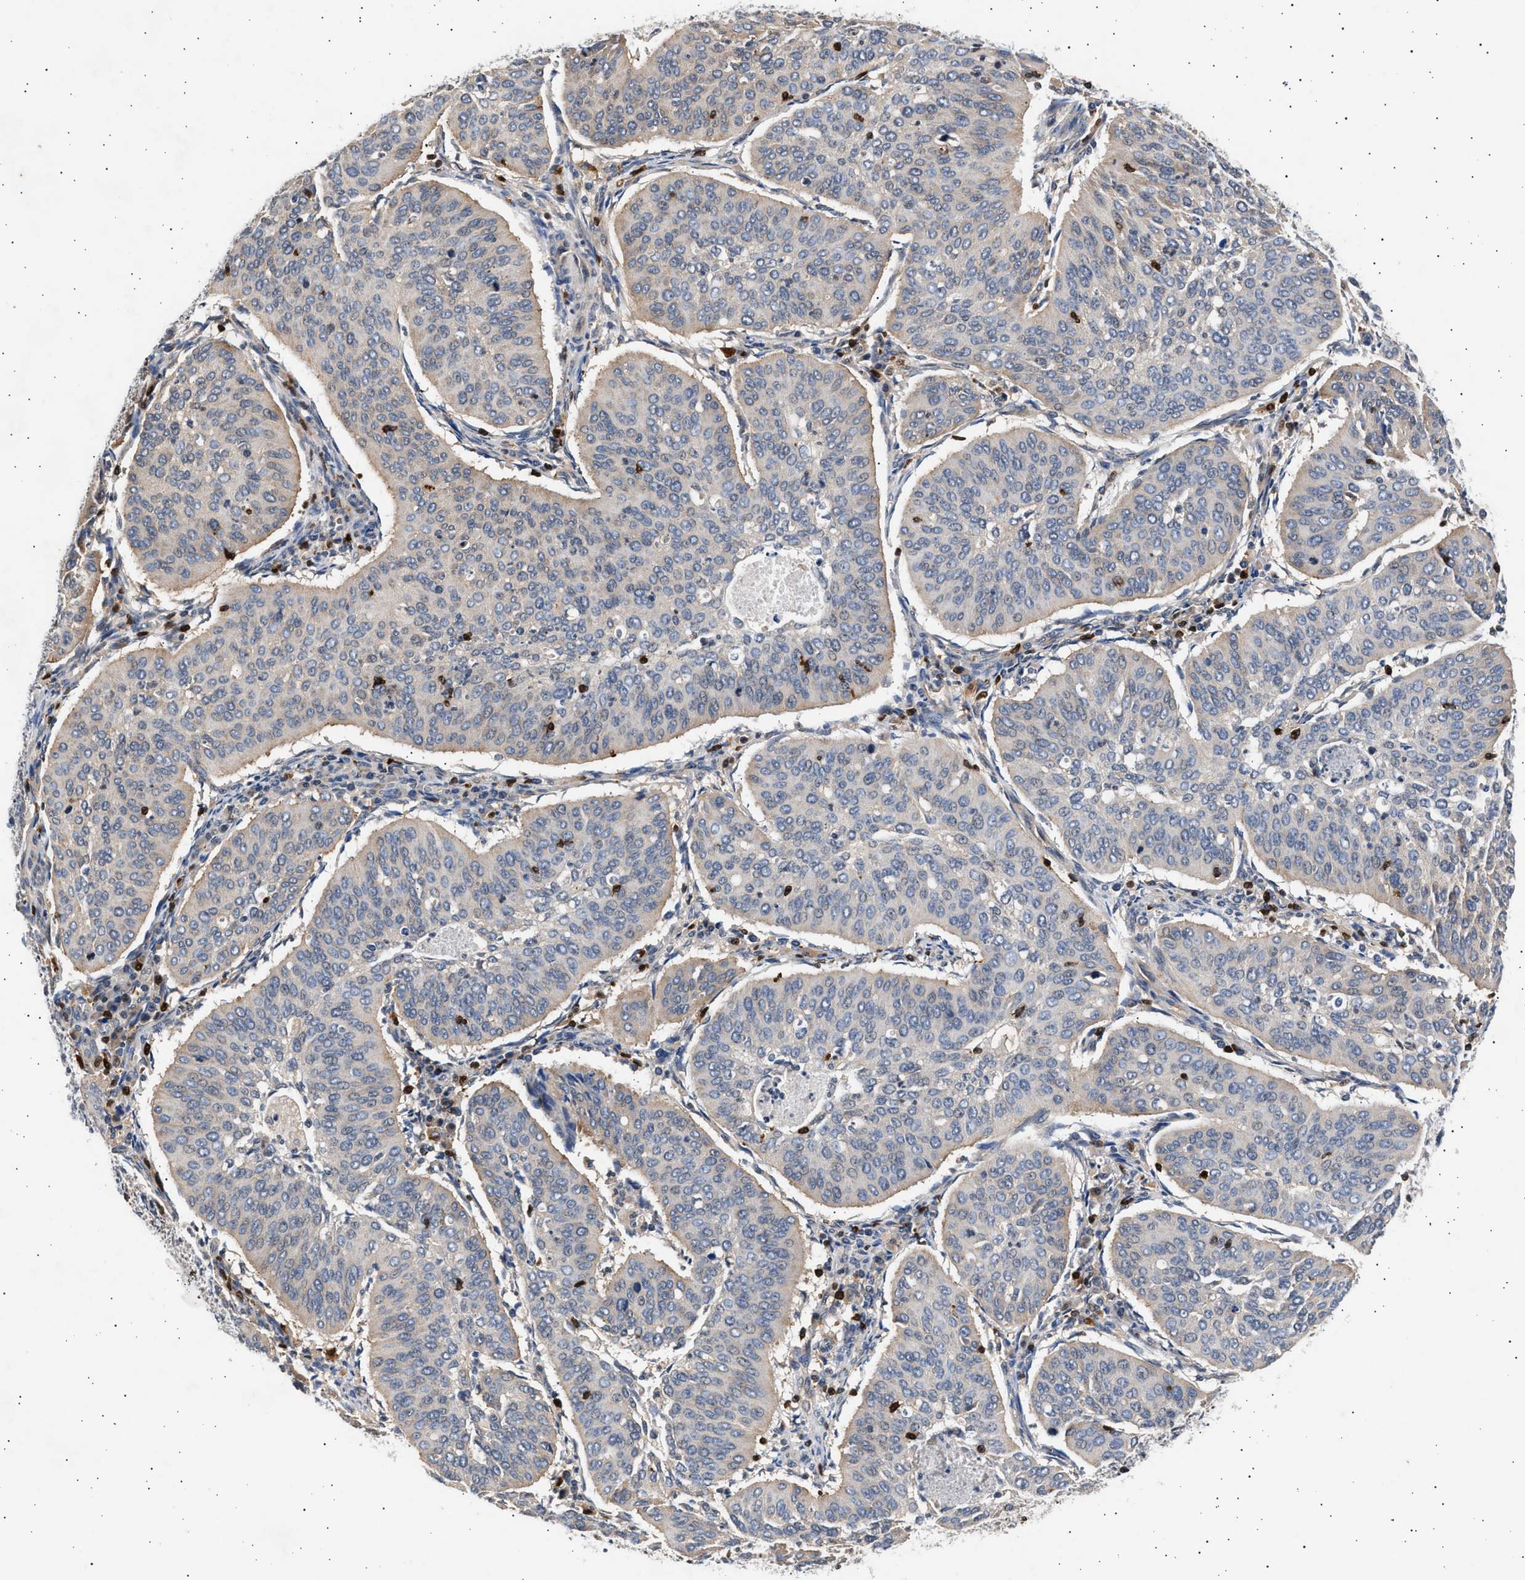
{"staining": {"intensity": "negative", "quantity": "none", "location": "none"}, "tissue": "cervical cancer", "cell_type": "Tumor cells", "image_type": "cancer", "snomed": [{"axis": "morphology", "description": "Normal tissue, NOS"}, {"axis": "morphology", "description": "Squamous cell carcinoma, NOS"}, {"axis": "topography", "description": "Cervix"}], "caption": "This is an immunohistochemistry photomicrograph of cervical cancer. There is no staining in tumor cells.", "gene": "GRAP2", "patient": {"sex": "female", "age": 39}}